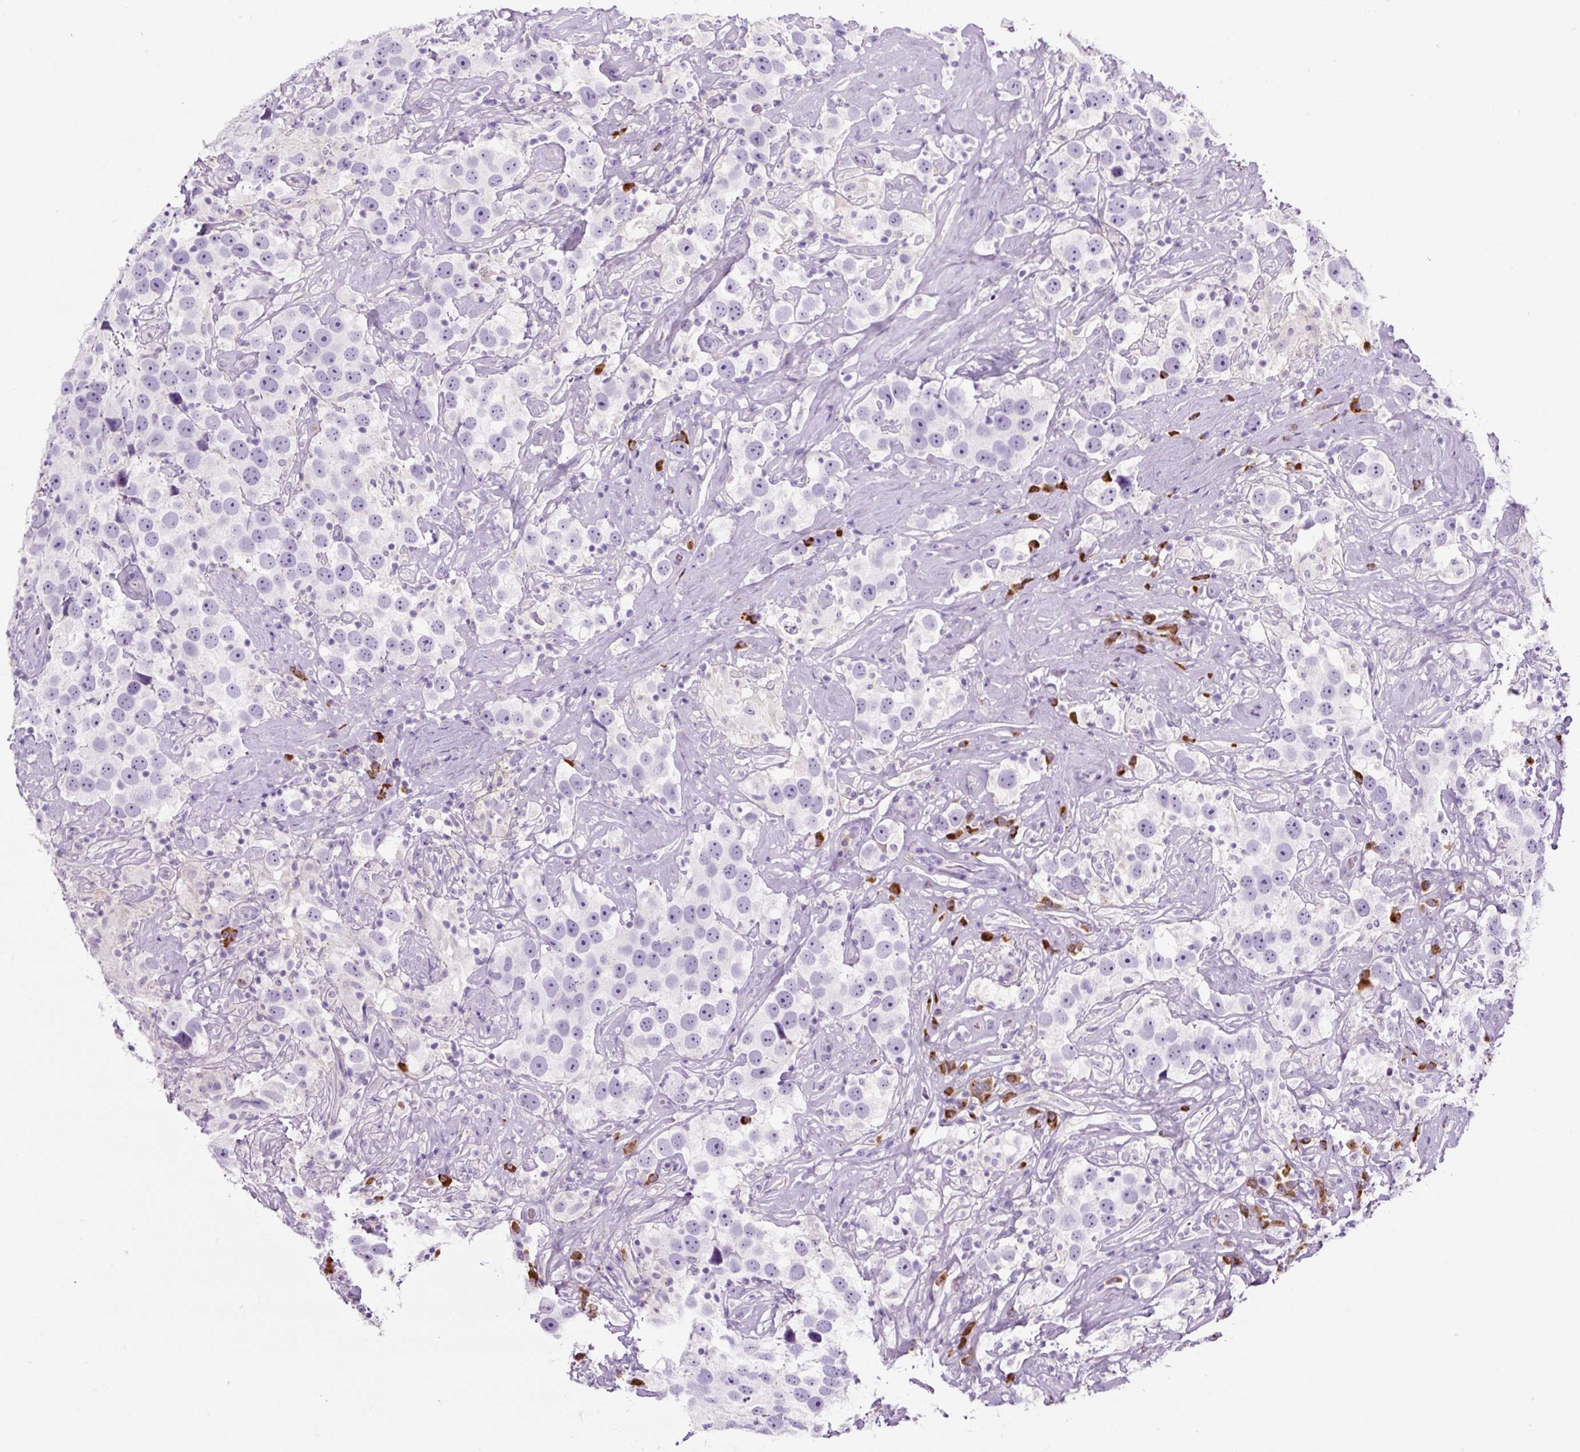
{"staining": {"intensity": "negative", "quantity": "none", "location": "none"}, "tissue": "testis cancer", "cell_type": "Tumor cells", "image_type": "cancer", "snomed": [{"axis": "morphology", "description": "Seminoma, NOS"}, {"axis": "topography", "description": "Testis"}], "caption": "Immunohistochemistry histopathology image of neoplastic tissue: human testis cancer (seminoma) stained with DAB displays no significant protein expression in tumor cells.", "gene": "RNF212B", "patient": {"sex": "male", "age": 49}}